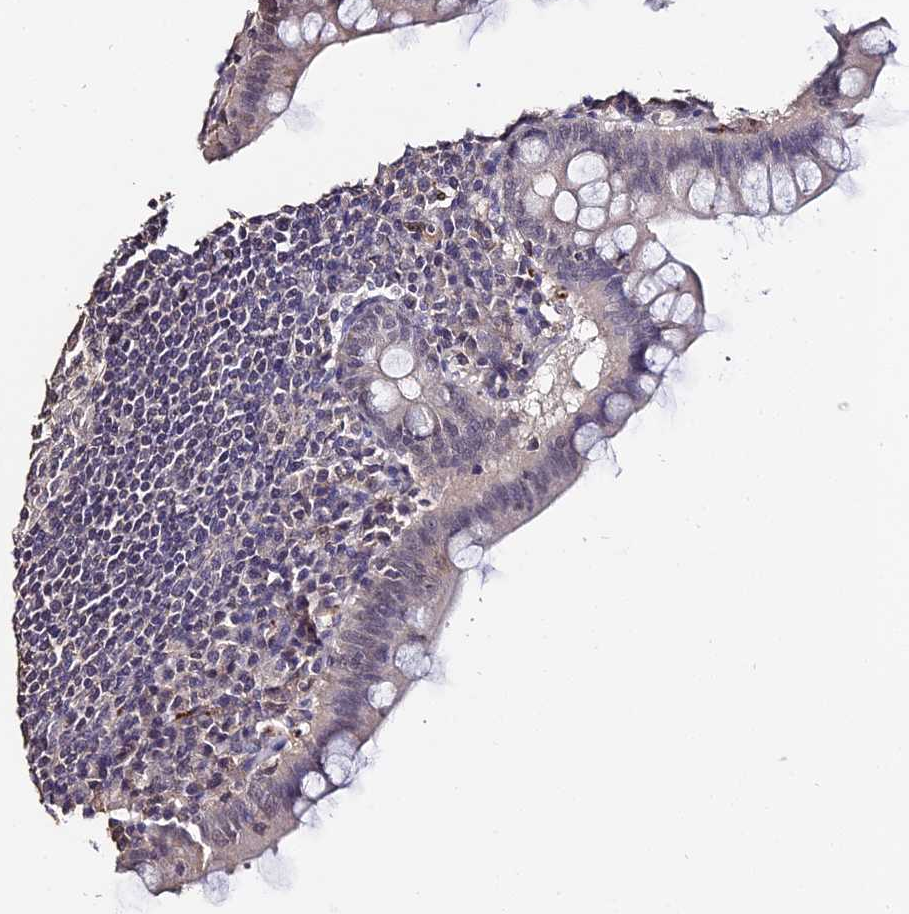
{"staining": {"intensity": "weak", "quantity": "25%-75%", "location": "nuclear"}, "tissue": "appendix", "cell_type": "Glandular cells", "image_type": "normal", "snomed": [{"axis": "morphology", "description": "Normal tissue, NOS"}, {"axis": "topography", "description": "Appendix"}], "caption": "Protein staining shows weak nuclear staining in about 25%-75% of glandular cells in unremarkable appendix.", "gene": "LSM5", "patient": {"sex": "female", "age": 33}}